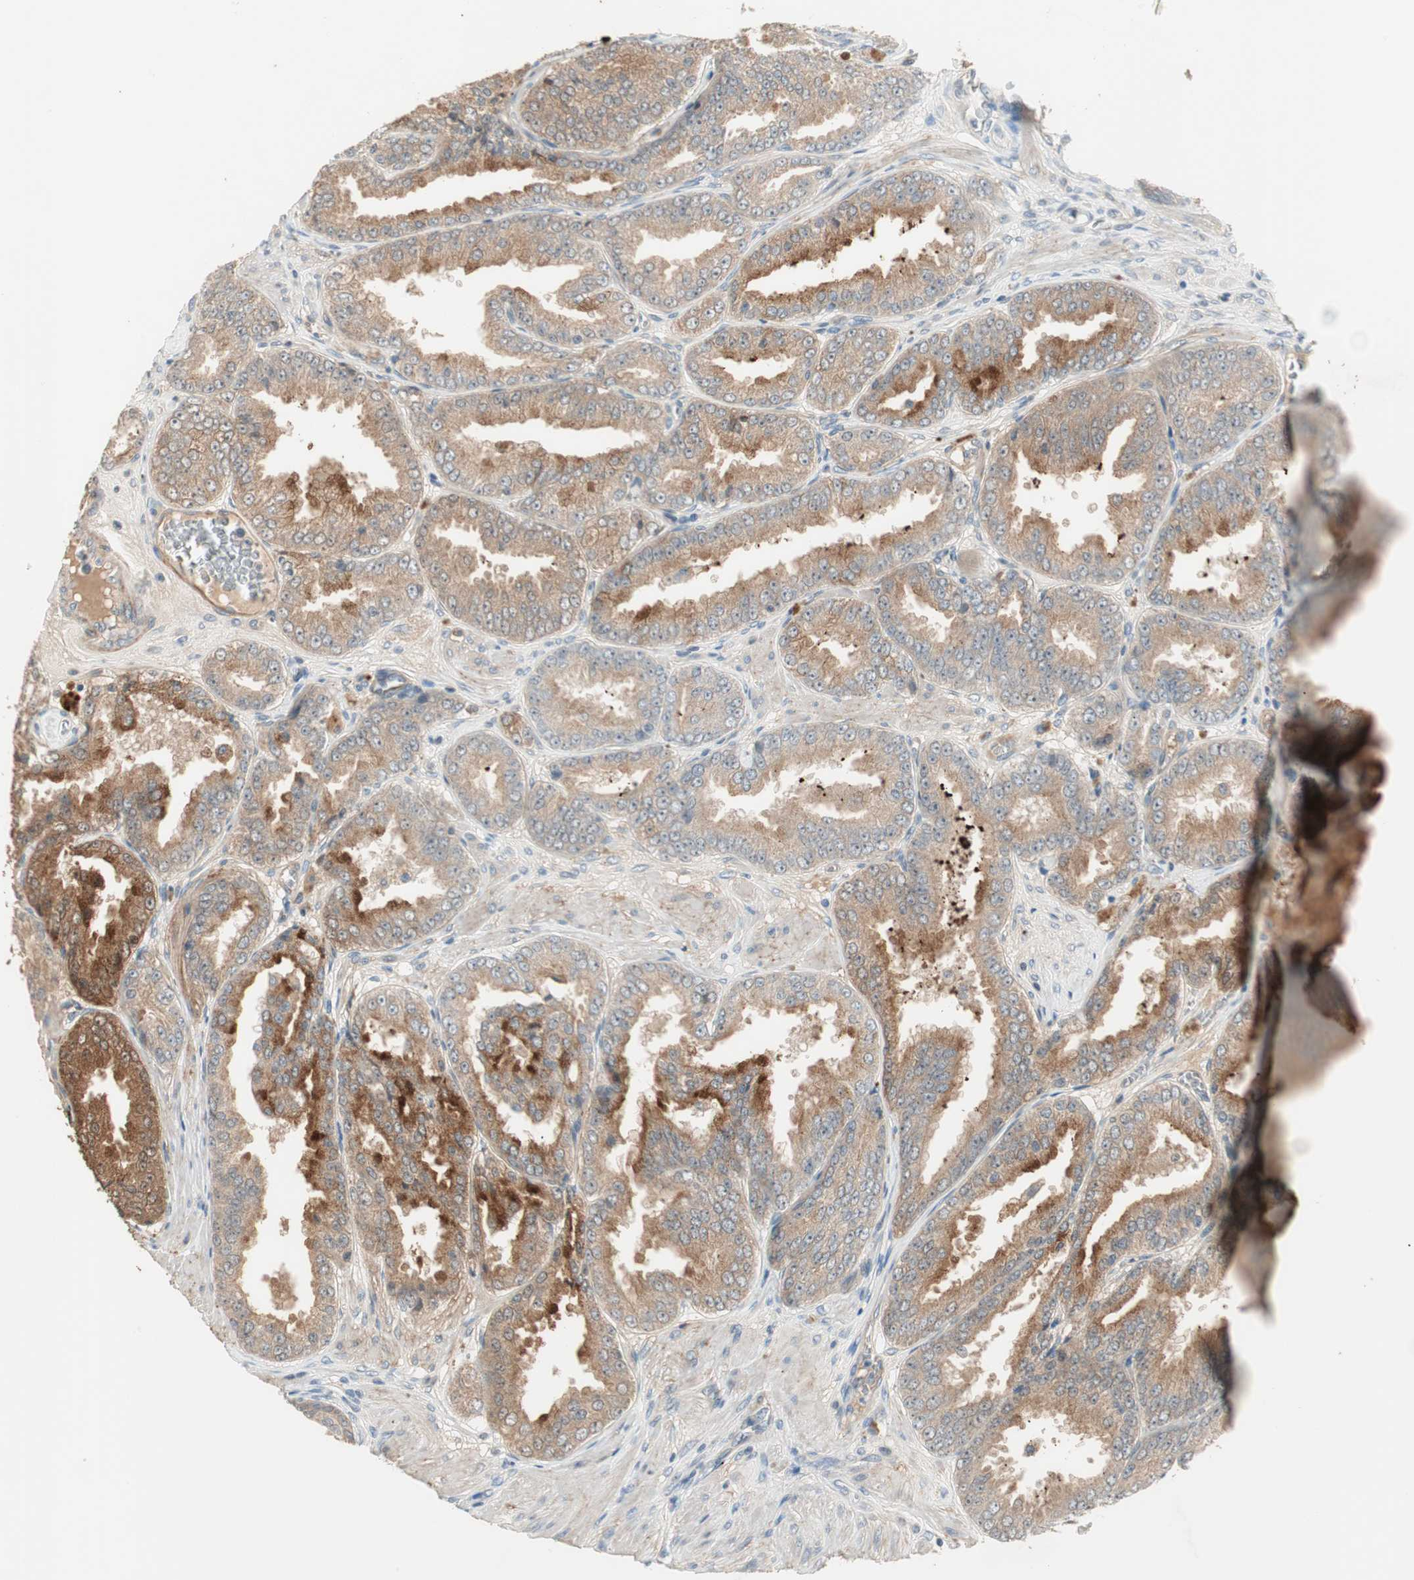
{"staining": {"intensity": "strong", "quantity": ">75%", "location": "cytoplasmic/membranous"}, "tissue": "prostate cancer", "cell_type": "Tumor cells", "image_type": "cancer", "snomed": [{"axis": "morphology", "description": "Adenocarcinoma, High grade"}, {"axis": "topography", "description": "Prostate"}], "caption": "Human prostate cancer (high-grade adenocarcinoma) stained with a protein marker displays strong staining in tumor cells.", "gene": "RNGTT", "patient": {"sex": "male", "age": 61}}